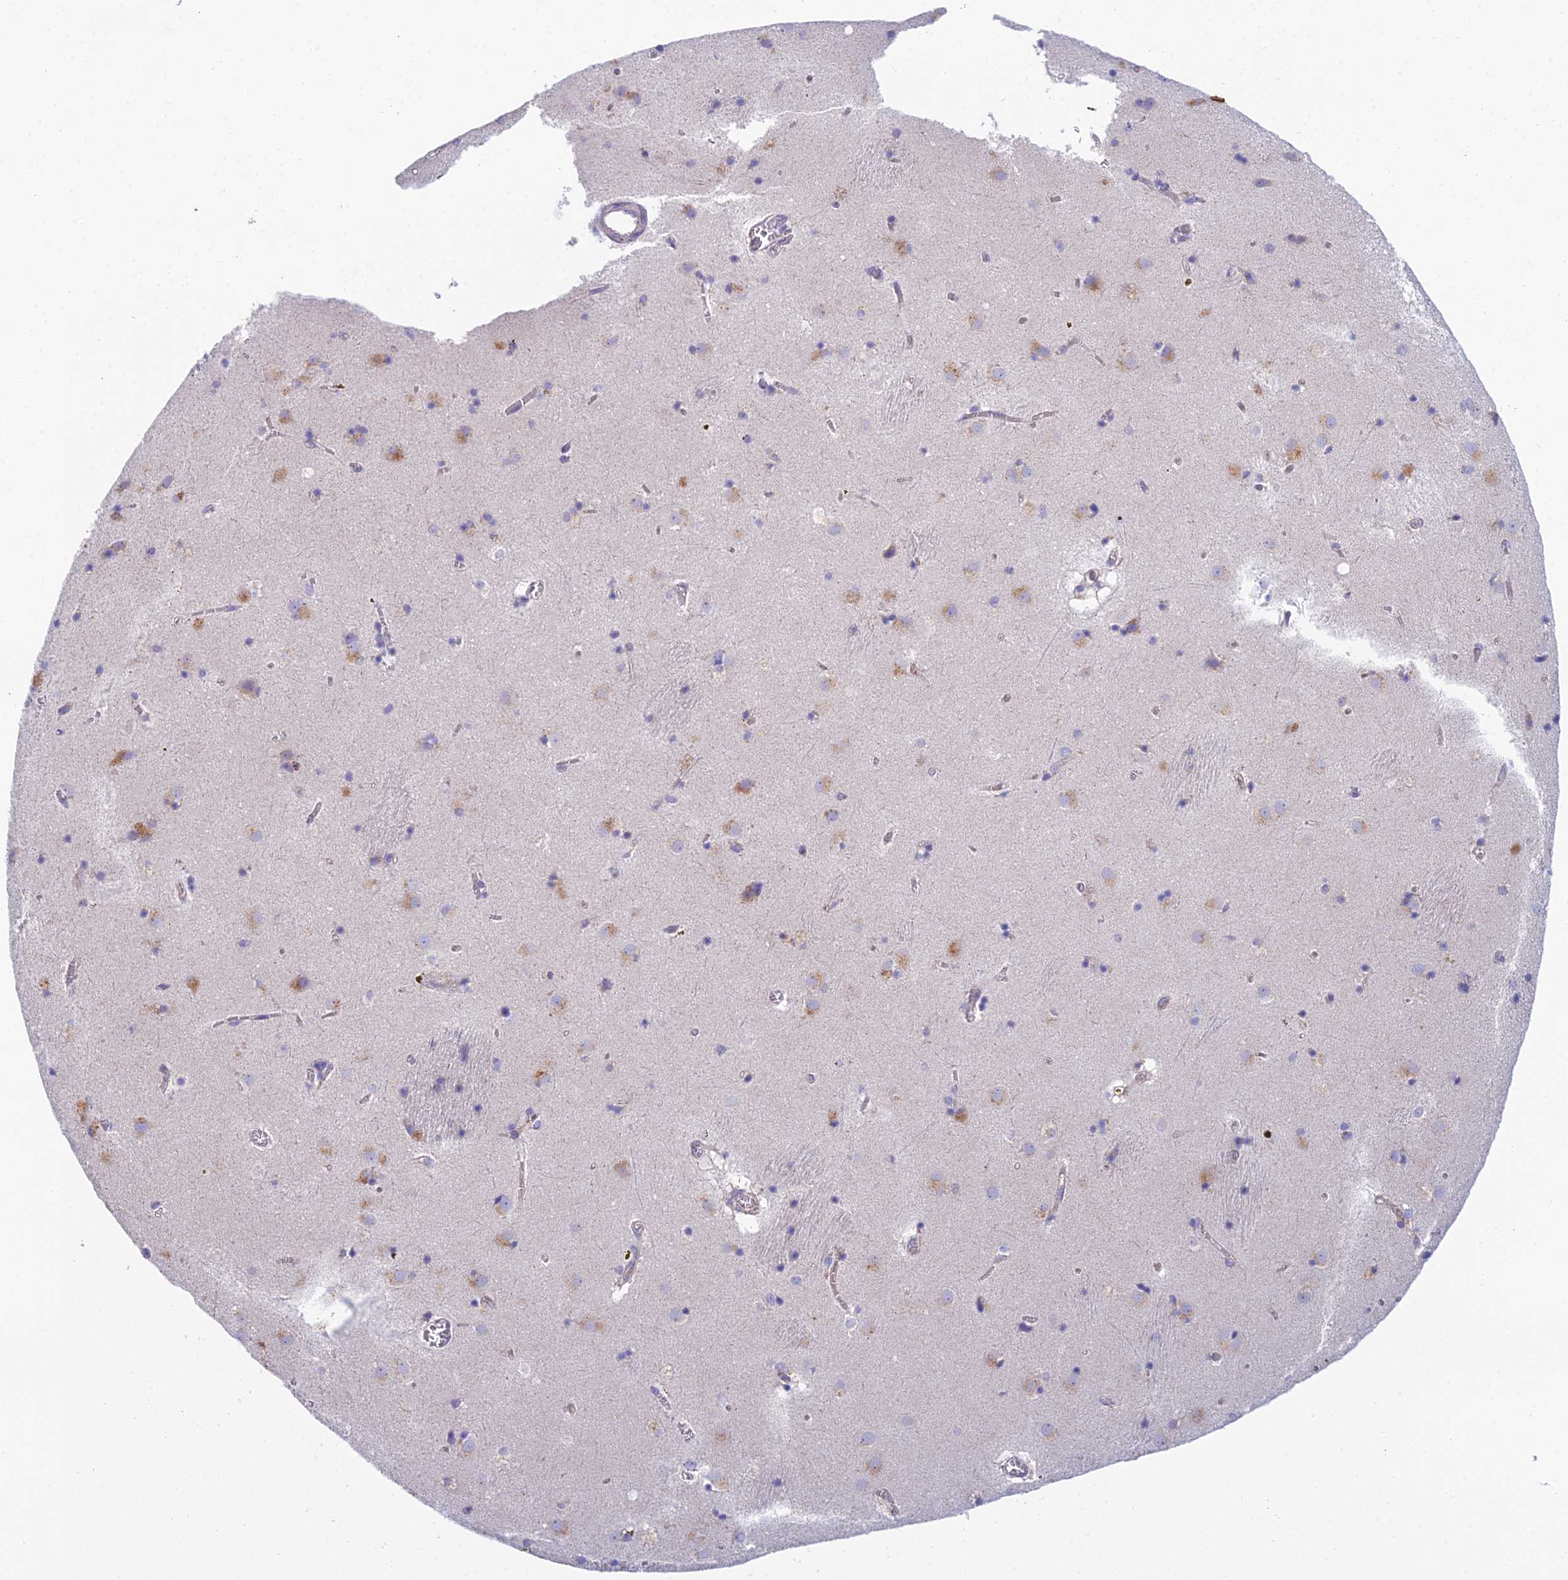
{"staining": {"intensity": "negative", "quantity": "none", "location": "none"}, "tissue": "caudate", "cell_type": "Glial cells", "image_type": "normal", "snomed": [{"axis": "morphology", "description": "Normal tissue, NOS"}, {"axis": "topography", "description": "Lateral ventricle wall"}], "caption": "DAB immunohistochemical staining of benign caudate displays no significant positivity in glial cells. Nuclei are stained in blue.", "gene": "ZNF564", "patient": {"sex": "male", "age": 70}}